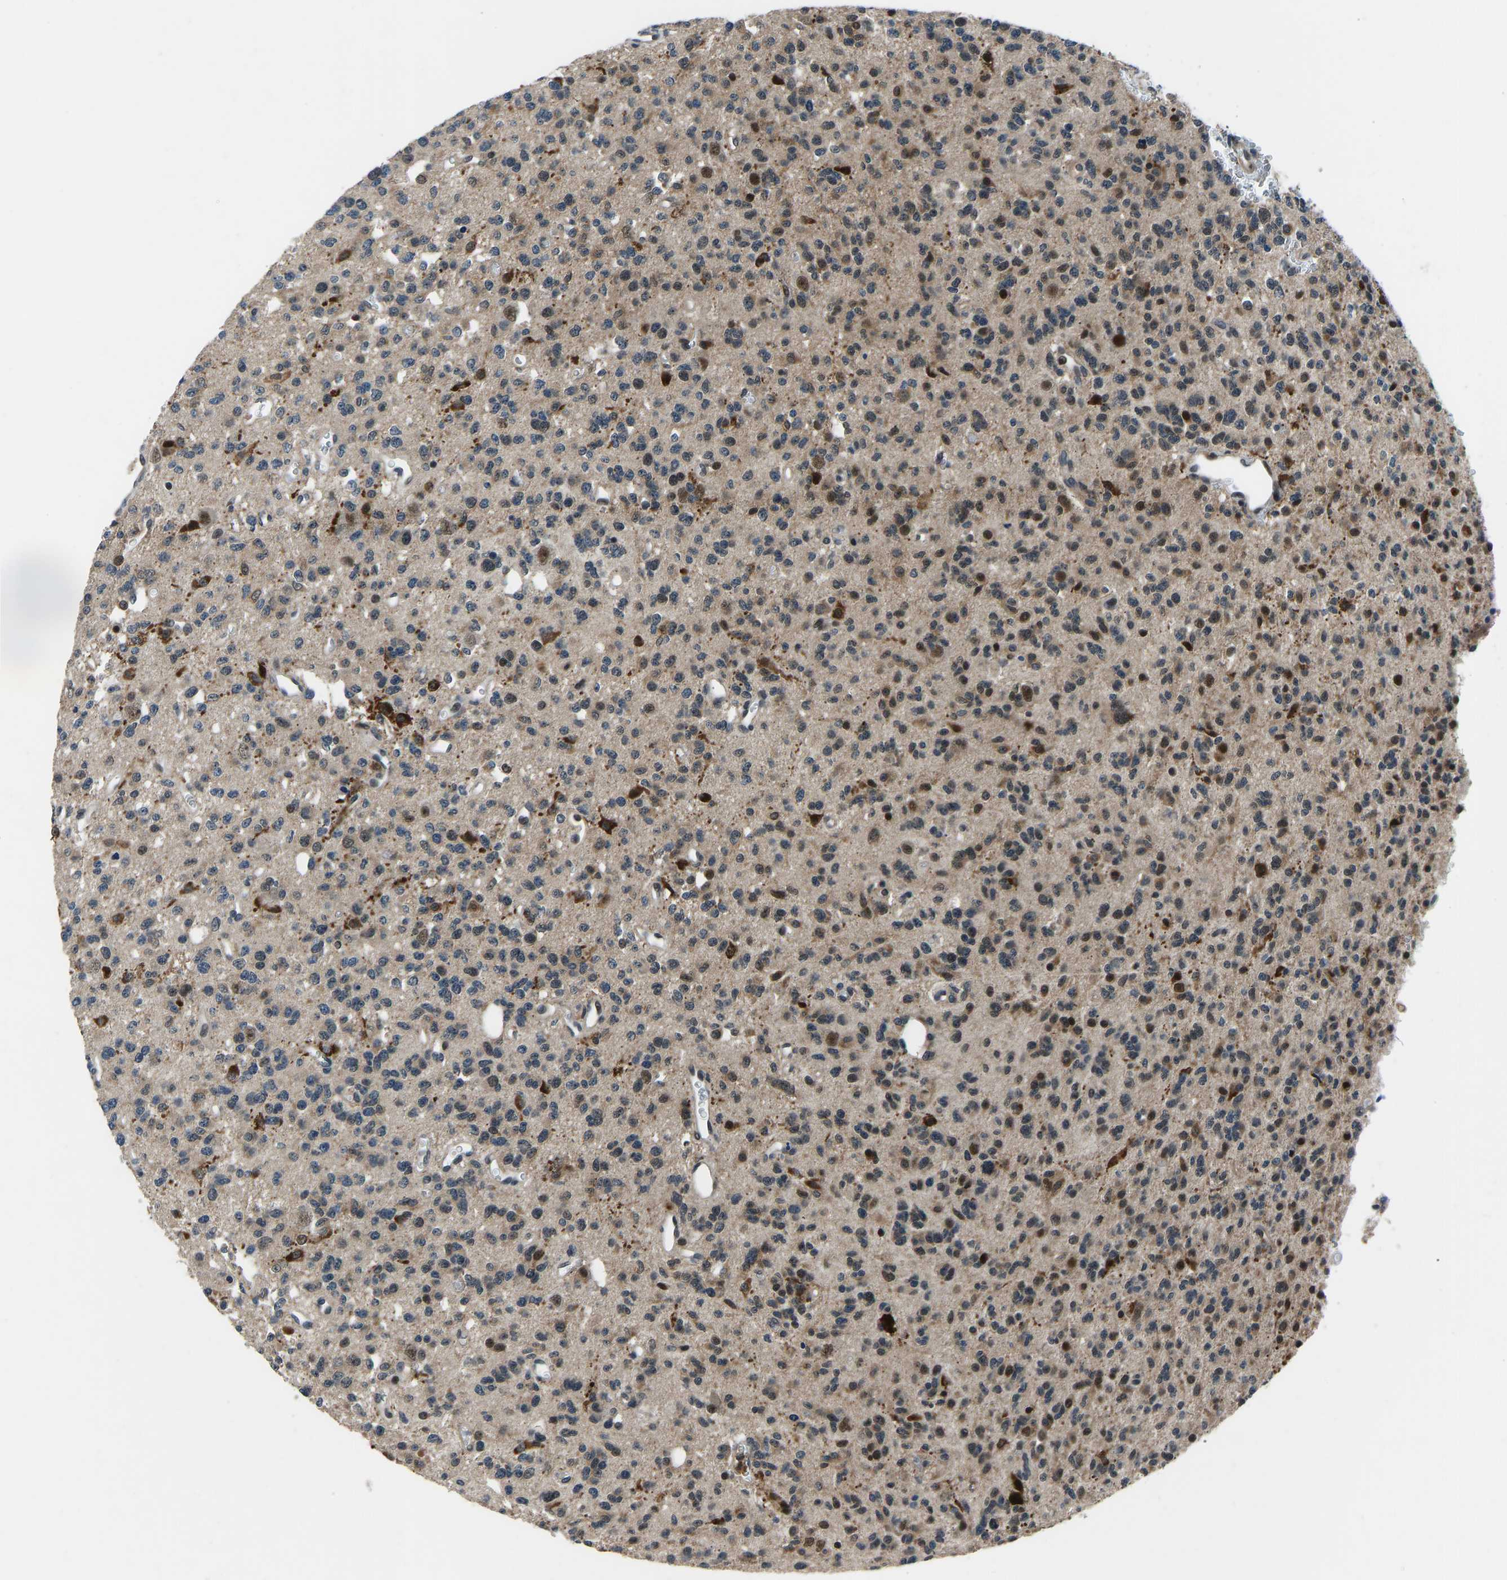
{"staining": {"intensity": "moderate", "quantity": "25%-75%", "location": "cytoplasmic/membranous,nuclear"}, "tissue": "glioma", "cell_type": "Tumor cells", "image_type": "cancer", "snomed": [{"axis": "morphology", "description": "Glioma, malignant, Low grade"}, {"axis": "topography", "description": "Brain"}], "caption": "A histopathology image of human low-grade glioma (malignant) stained for a protein displays moderate cytoplasmic/membranous and nuclear brown staining in tumor cells.", "gene": "RLIM", "patient": {"sex": "male", "age": 38}}